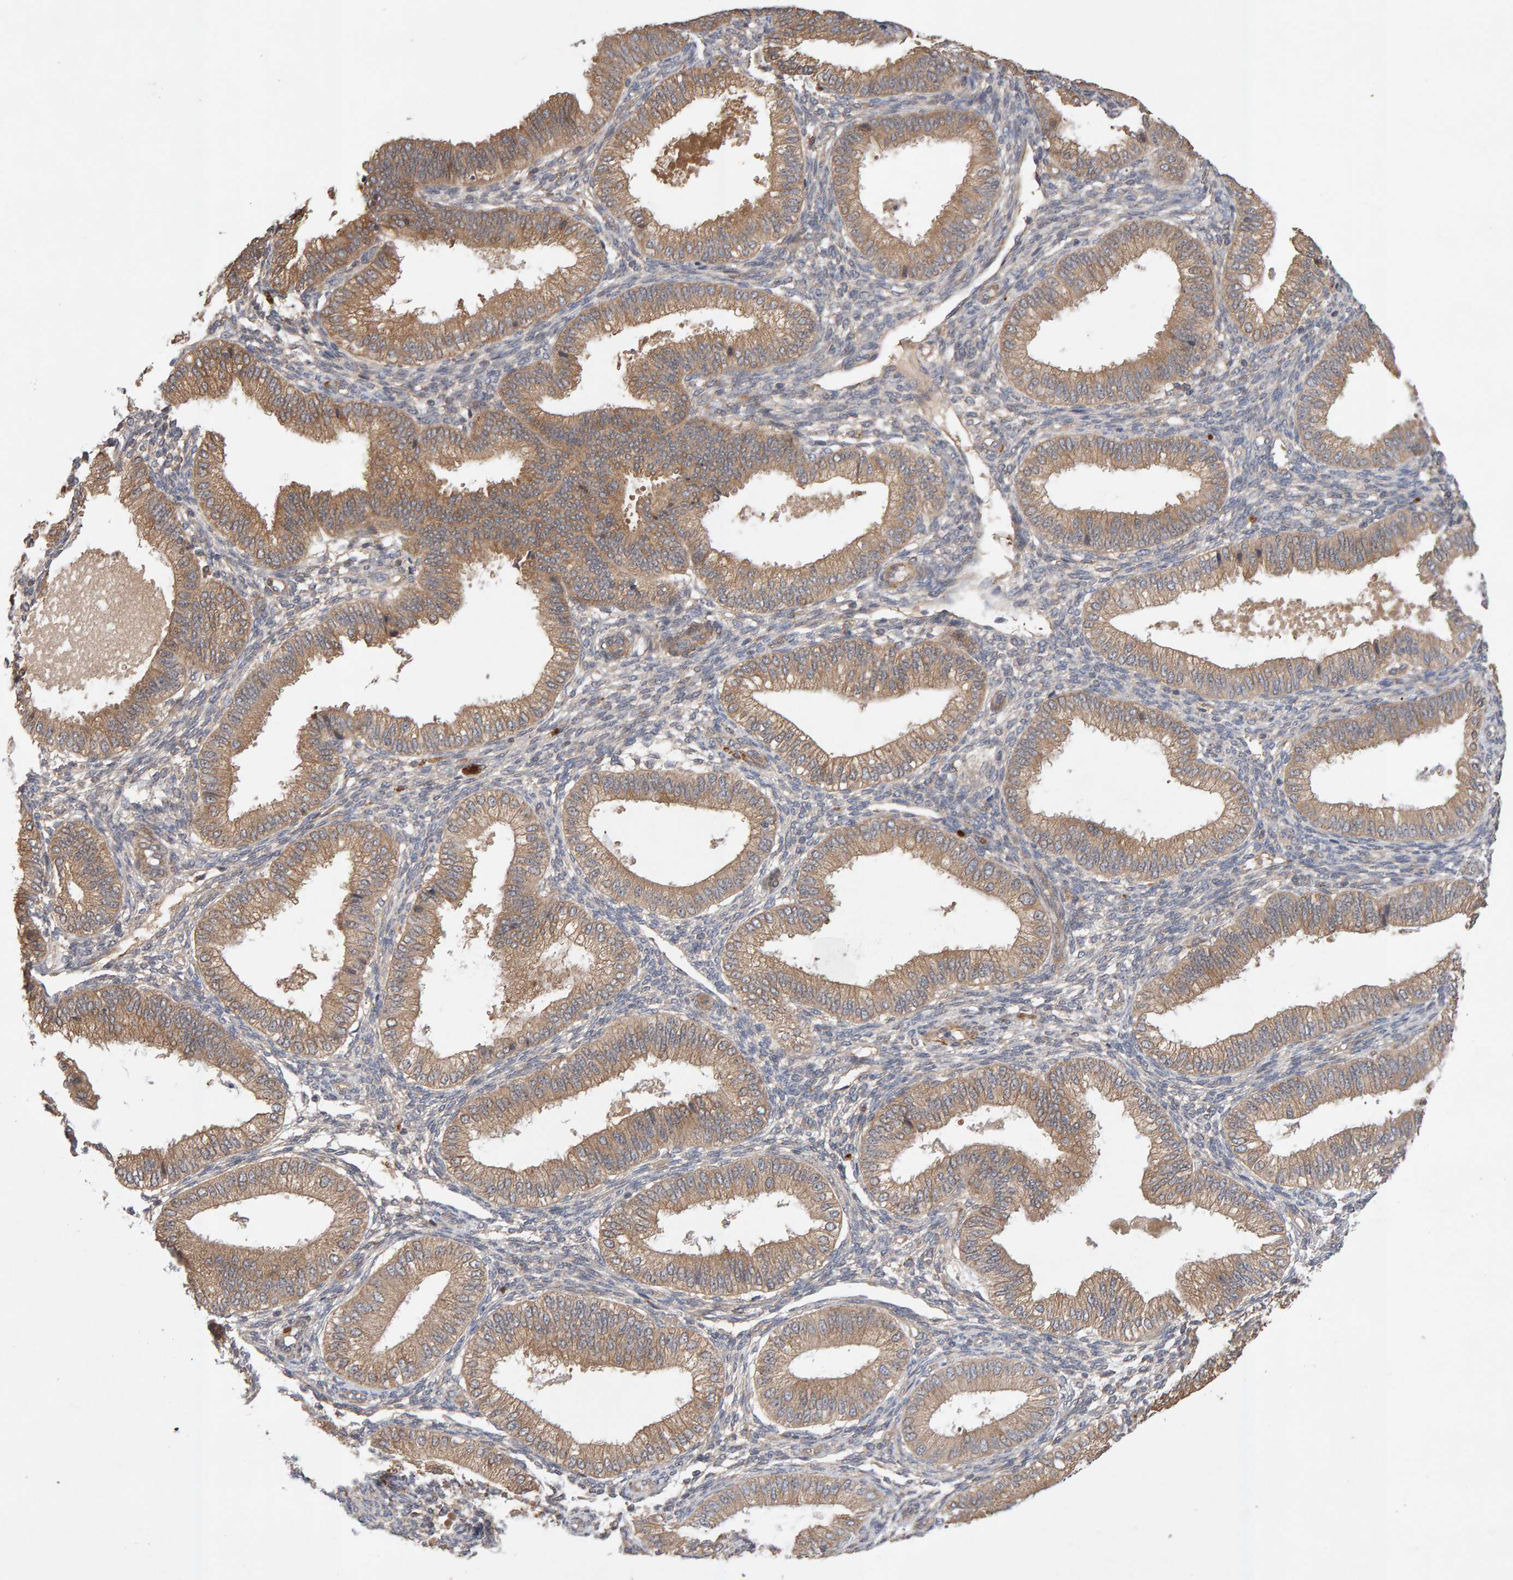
{"staining": {"intensity": "negative", "quantity": "none", "location": "none"}, "tissue": "endometrium", "cell_type": "Cells in endometrial stroma", "image_type": "normal", "snomed": [{"axis": "morphology", "description": "Normal tissue, NOS"}, {"axis": "topography", "description": "Endometrium"}], "caption": "Cells in endometrial stroma show no significant protein expression in benign endometrium.", "gene": "RNF19A", "patient": {"sex": "female", "age": 39}}